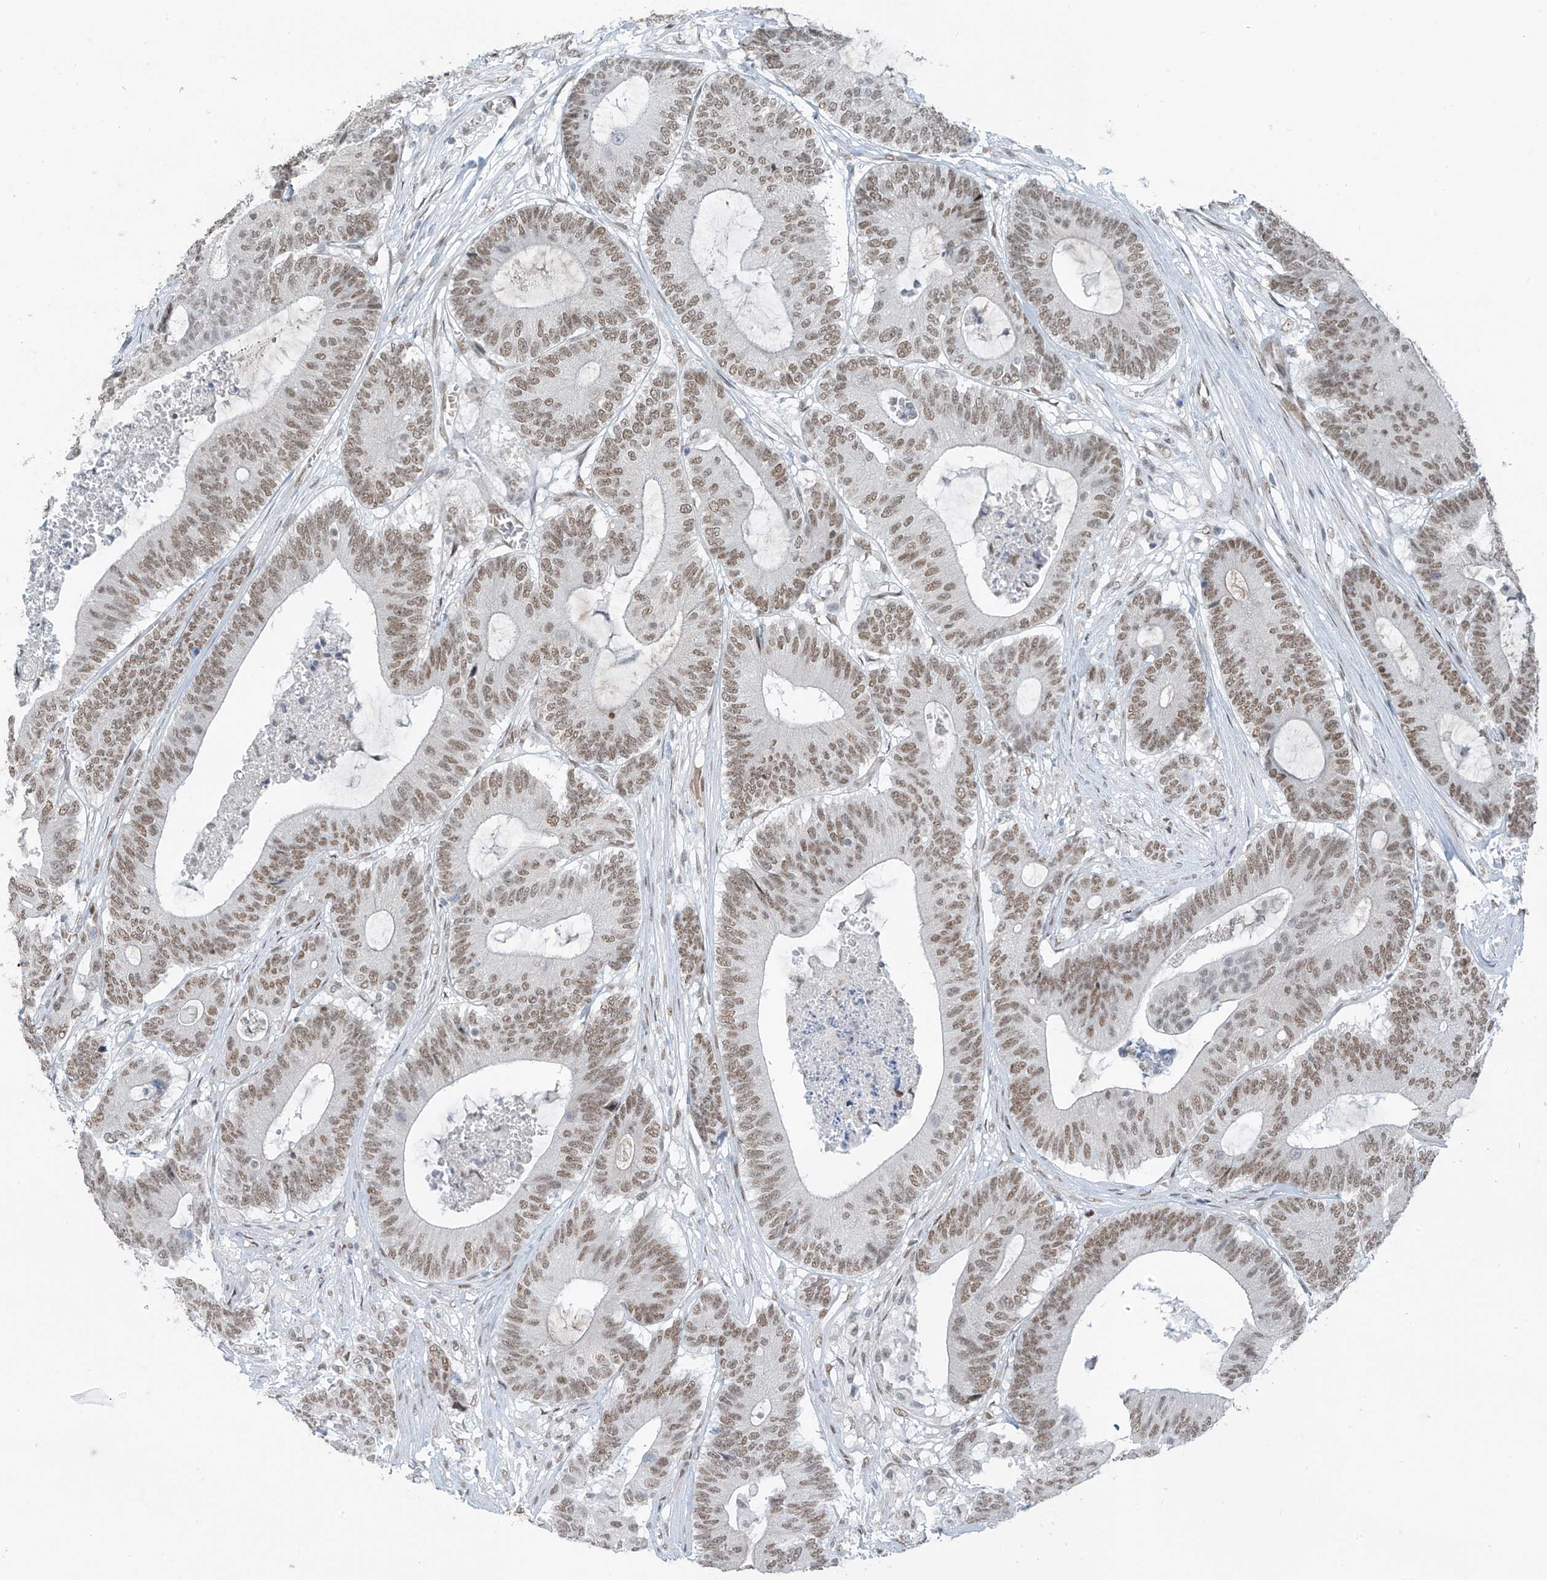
{"staining": {"intensity": "moderate", "quantity": ">75%", "location": "nuclear"}, "tissue": "colorectal cancer", "cell_type": "Tumor cells", "image_type": "cancer", "snomed": [{"axis": "morphology", "description": "Adenocarcinoma, NOS"}, {"axis": "topography", "description": "Colon"}], "caption": "IHC staining of colorectal cancer (adenocarcinoma), which shows medium levels of moderate nuclear positivity in about >75% of tumor cells indicating moderate nuclear protein staining. The staining was performed using DAB (3,3'-diaminobenzidine) (brown) for protein detection and nuclei were counterstained in hematoxylin (blue).", "gene": "MCM9", "patient": {"sex": "female", "age": 84}}